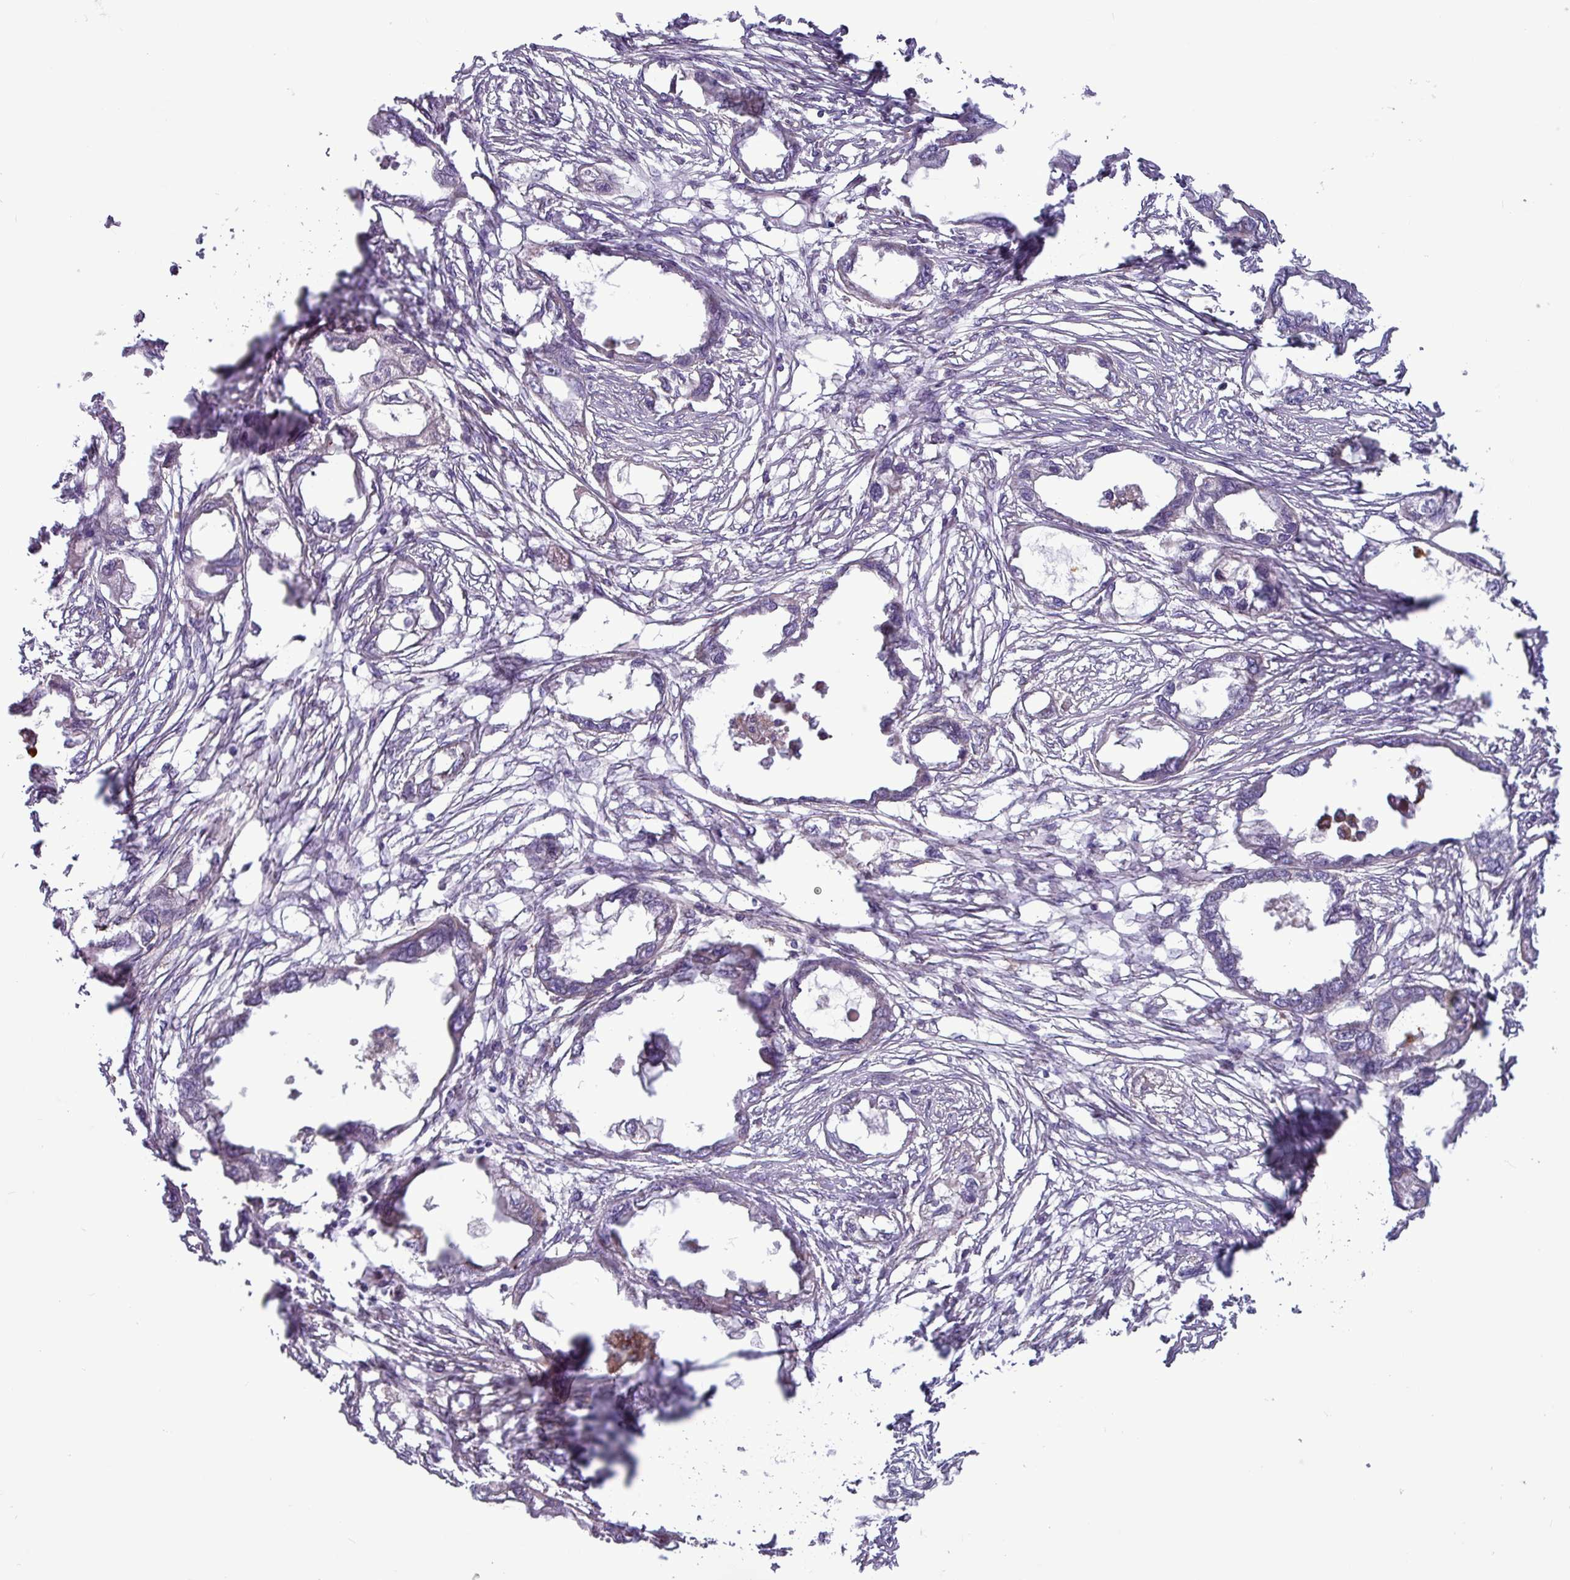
{"staining": {"intensity": "negative", "quantity": "none", "location": "none"}, "tissue": "endometrial cancer", "cell_type": "Tumor cells", "image_type": "cancer", "snomed": [{"axis": "morphology", "description": "Adenocarcinoma, NOS"}, {"axis": "morphology", "description": "Adenocarcinoma, metastatic, NOS"}, {"axis": "topography", "description": "Adipose tissue"}, {"axis": "topography", "description": "Endometrium"}], "caption": "Immunohistochemical staining of metastatic adenocarcinoma (endometrial) shows no significant positivity in tumor cells.", "gene": "PCED1A", "patient": {"sex": "female", "age": 67}}